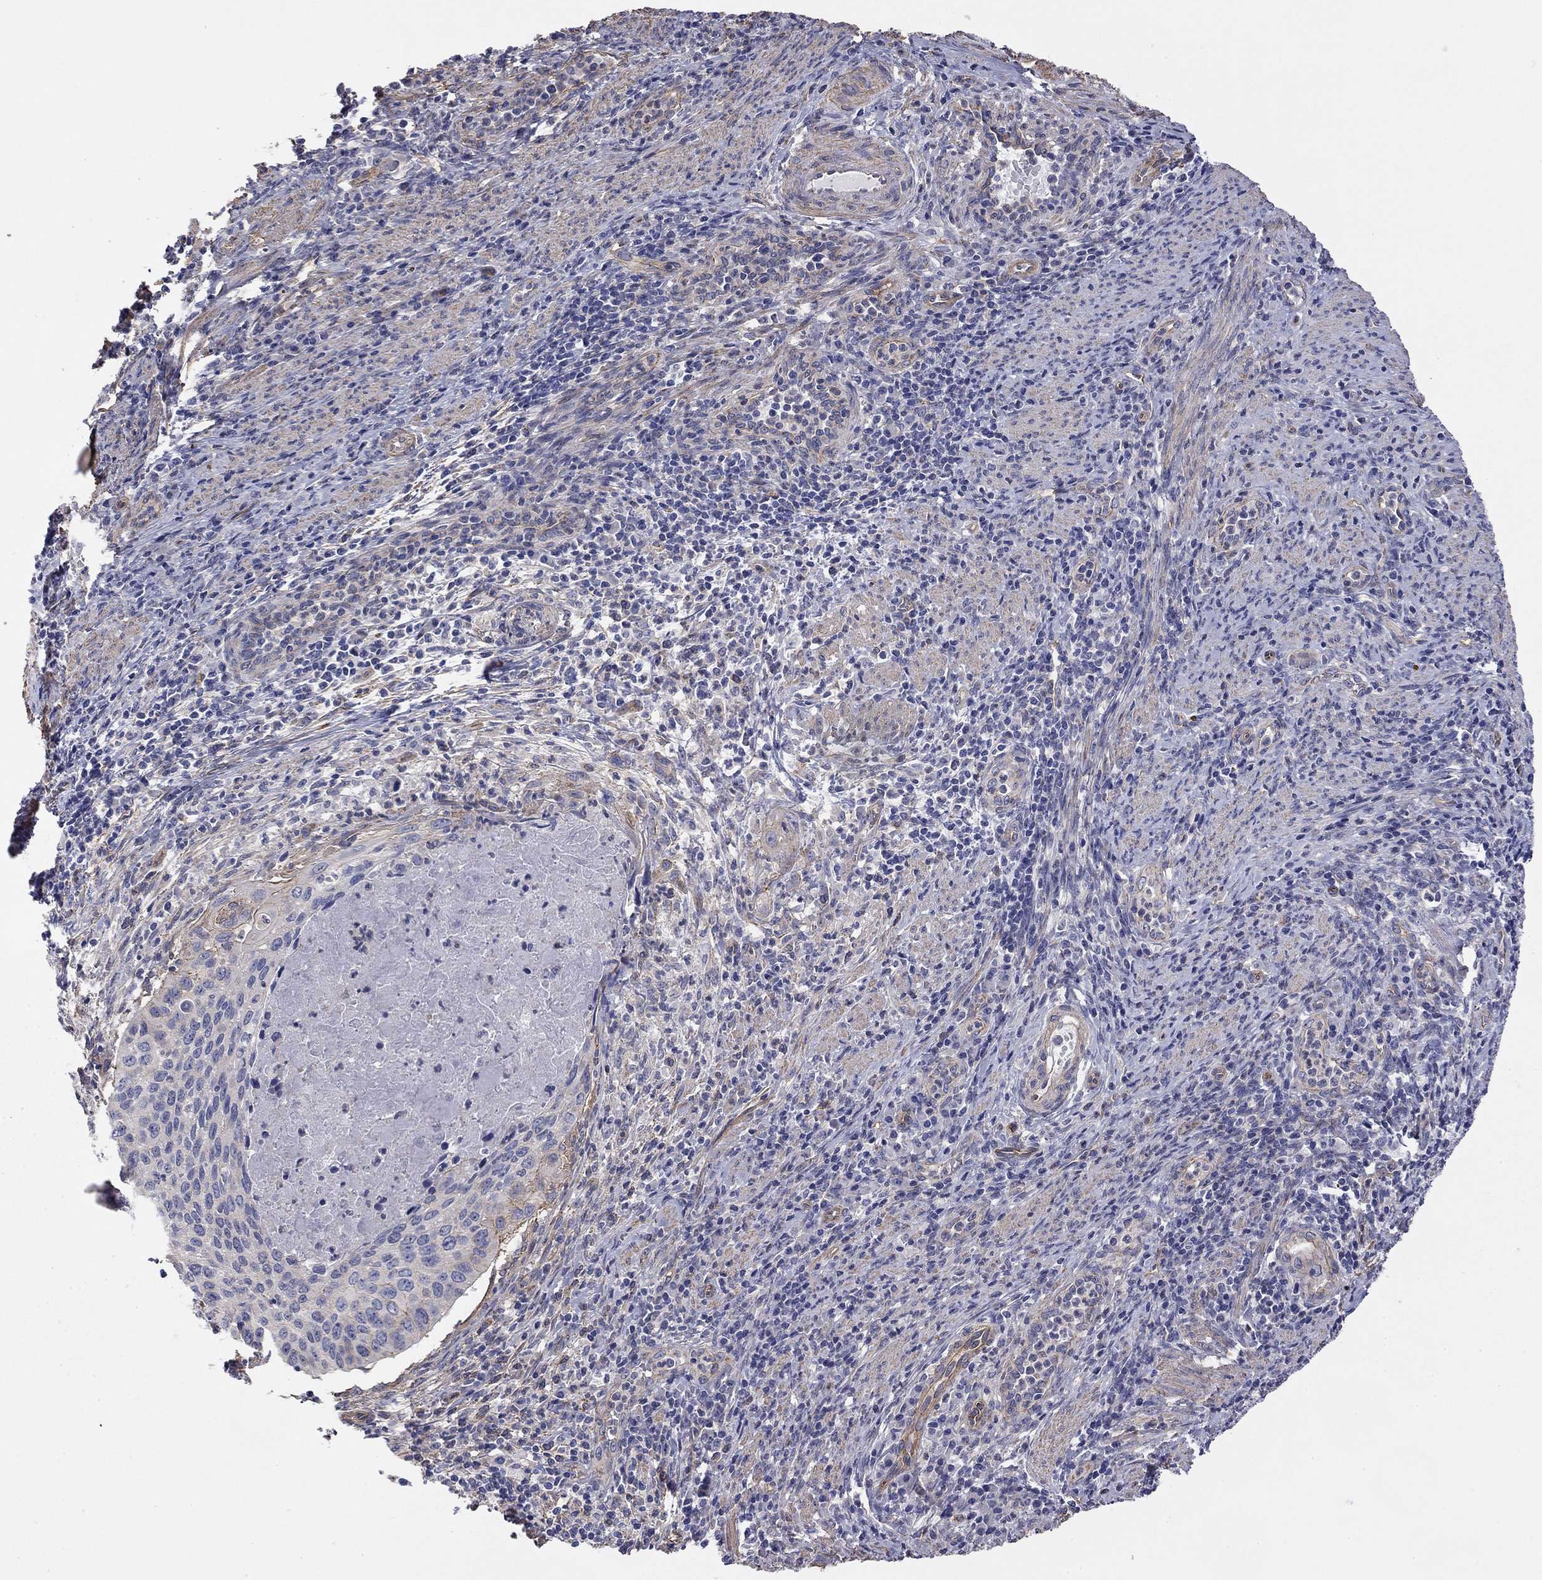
{"staining": {"intensity": "moderate", "quantity": "<25%", "location": "cytoplasmic/membranous"}, "tissue": "cervical cancer", "cell_type": "Tumor cells", "image_type": "cancer", "snomed": [{"axis": "morphology", "description": "Squamous cell carcinoma, NOS"}, {"axis": "topography", "description": "Cervix"}], "caption": "Protein positivity by immunohistochemistry shows moderate cytoplasmic/membranous expression in about <25% of tumor cells in squamous cell carcinoma (cervical).", "gene": "TCHH", "patient": {"sex": "female", "age": 26}}